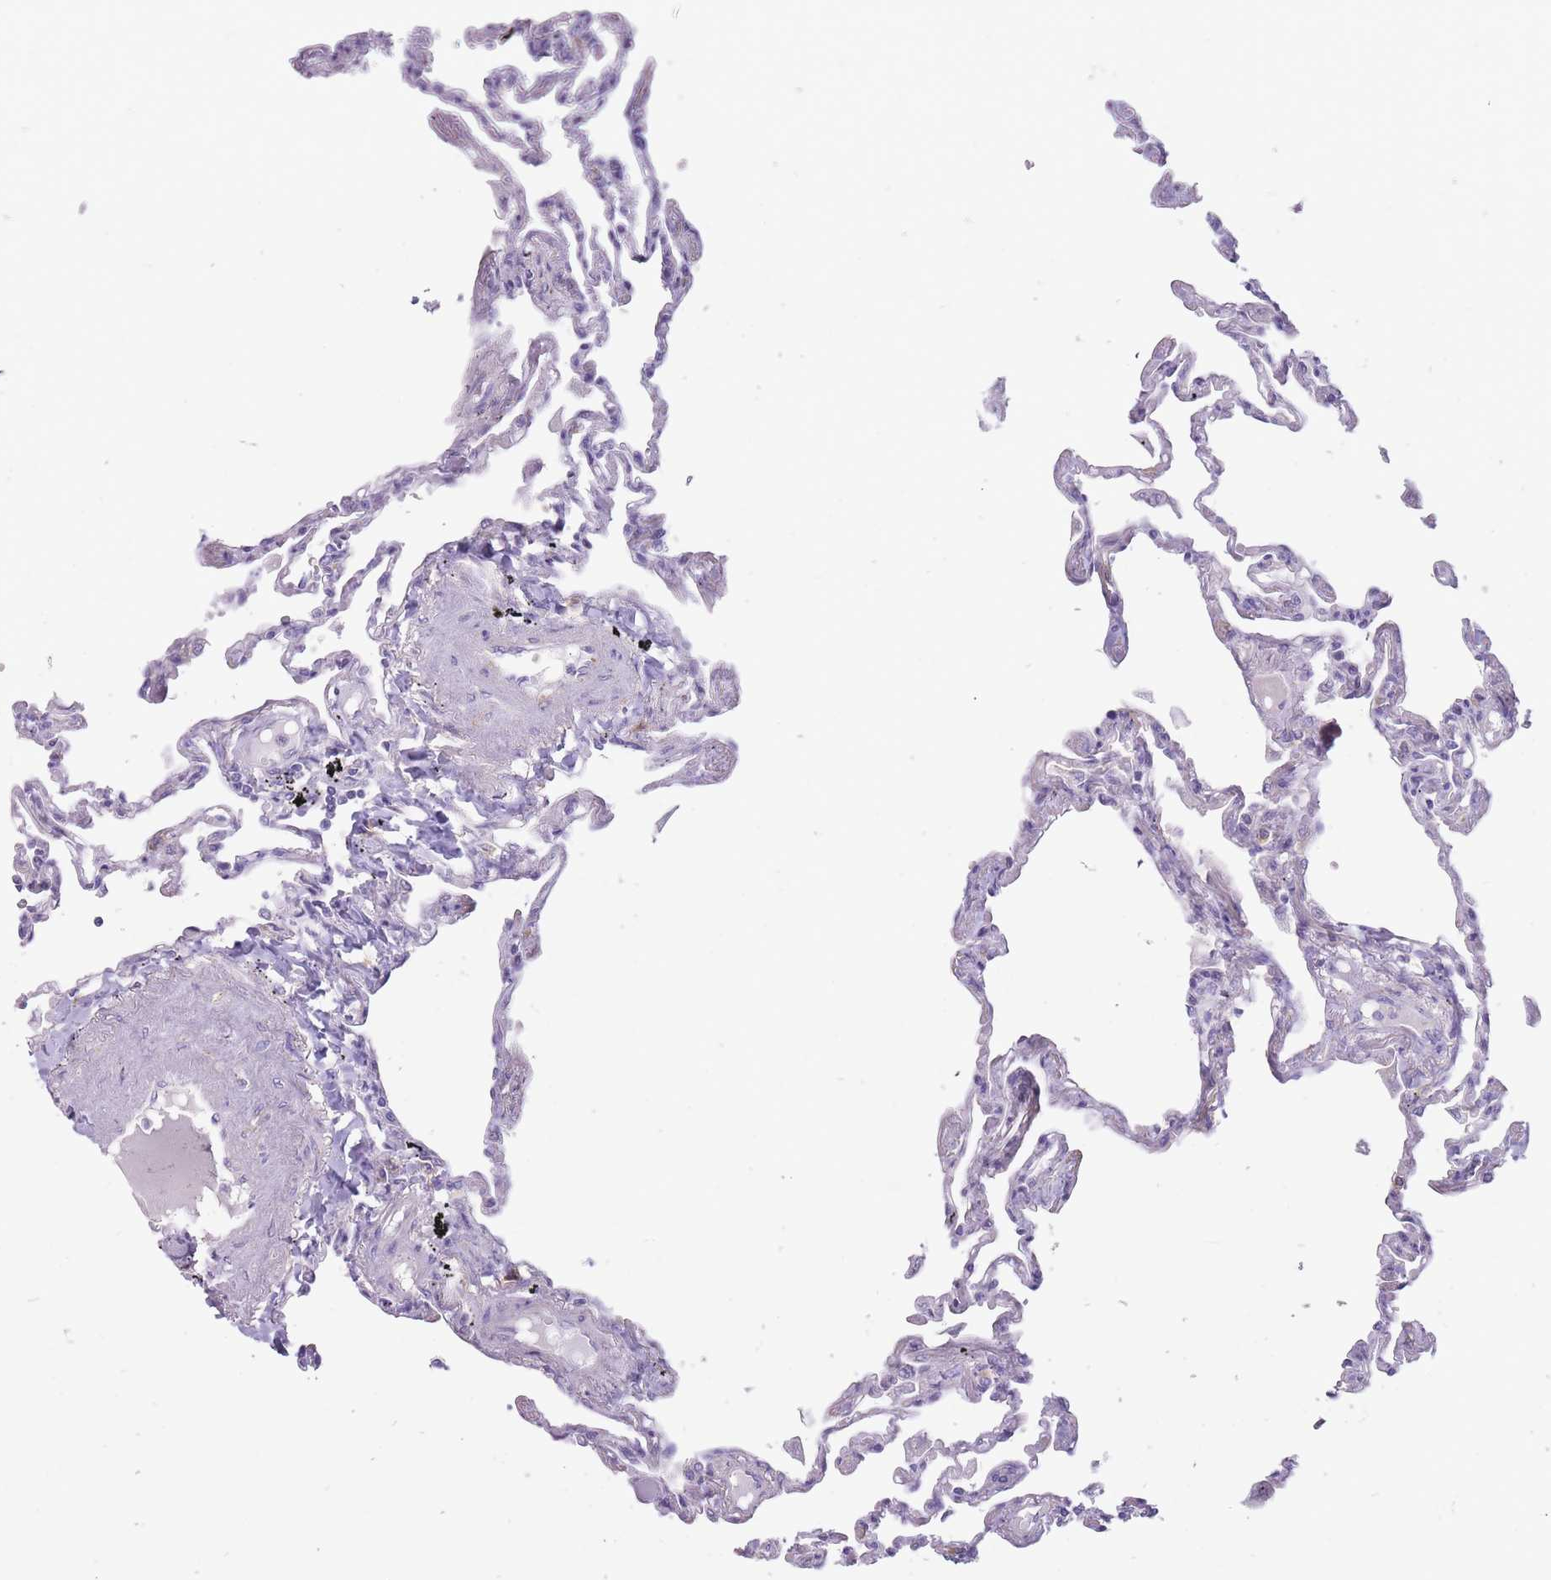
{"staining": {"intensity": "negative", "quantity": "none", "location": "none"}, "tissue": "lung", "cell_type": "Alveolar cells", "image_type": "normal", "snomed": [{"axis": "morphology", "description": "Normal tissue, NOS"}, {"axis": "topography", "description": "Lung"}], "caption": "A micrograph of human lung is negative for staining in alveolar cells. The staining was performed using DAB (3,3'-diaminobenzidine) to visualize the protein expression in brown, while the nuclei were stained in blue with hematoxylin (Magnification: 20x).", "gene": "ERICH4", "patient": {"sex": "female", "age": 67}}